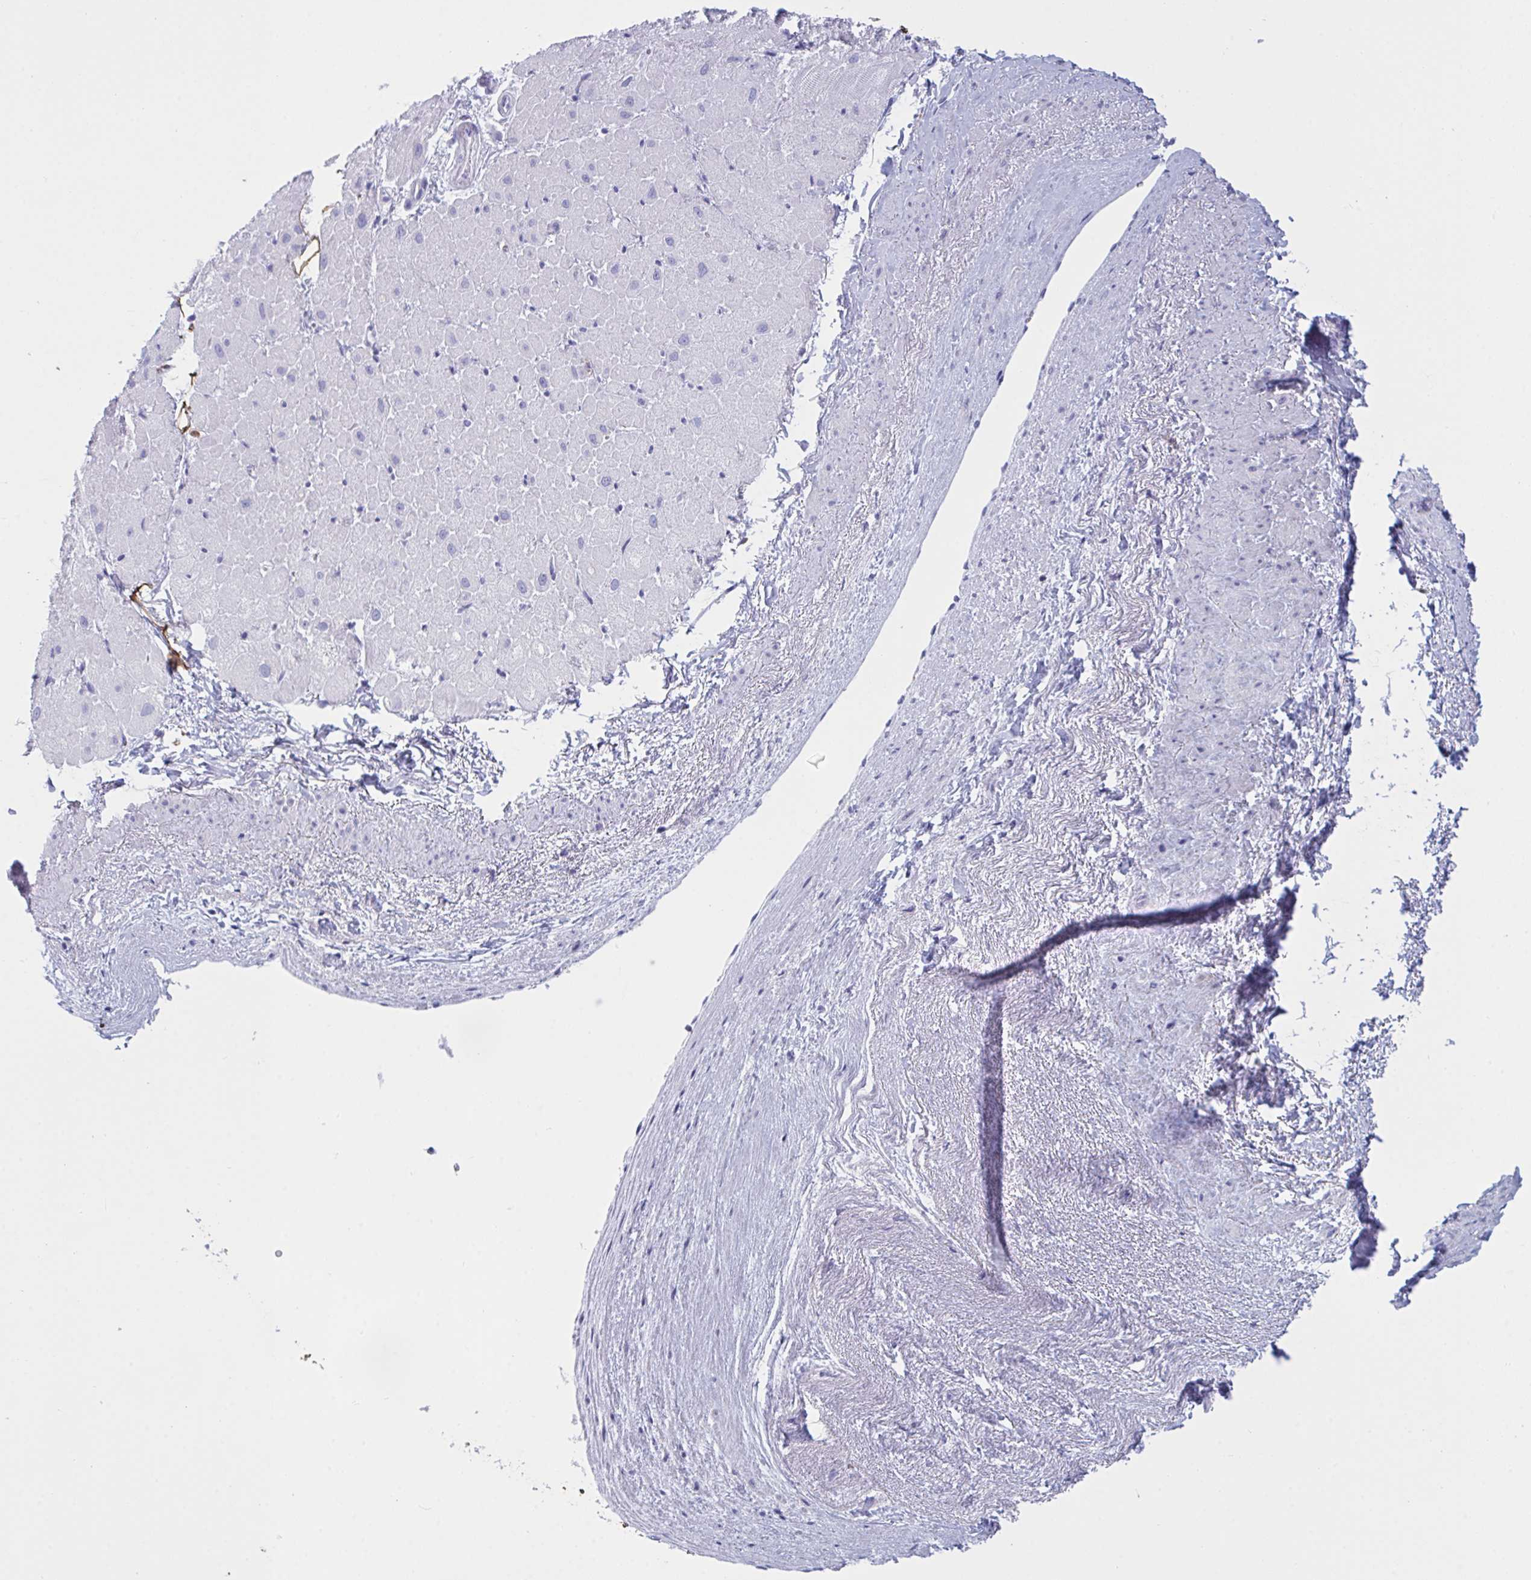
{"staining": {"intensity": "negative", "quantity": "none", "location": "none"}, "tissue": "heart muscle", "cell_type": "Cardiomyocytes", "image_type": "normal", "snomed": [{"axis": "morphology", "description": "Normal tissue, NOS"}, {"axis": "topography", "description": "Heart"}], "caption": "Heart muscle stained for a protein using immunohistochemistry displays no staining cardiomyocytes.", "gene": "MYO1F", "patient": {"sex": "male", "age": 62}}